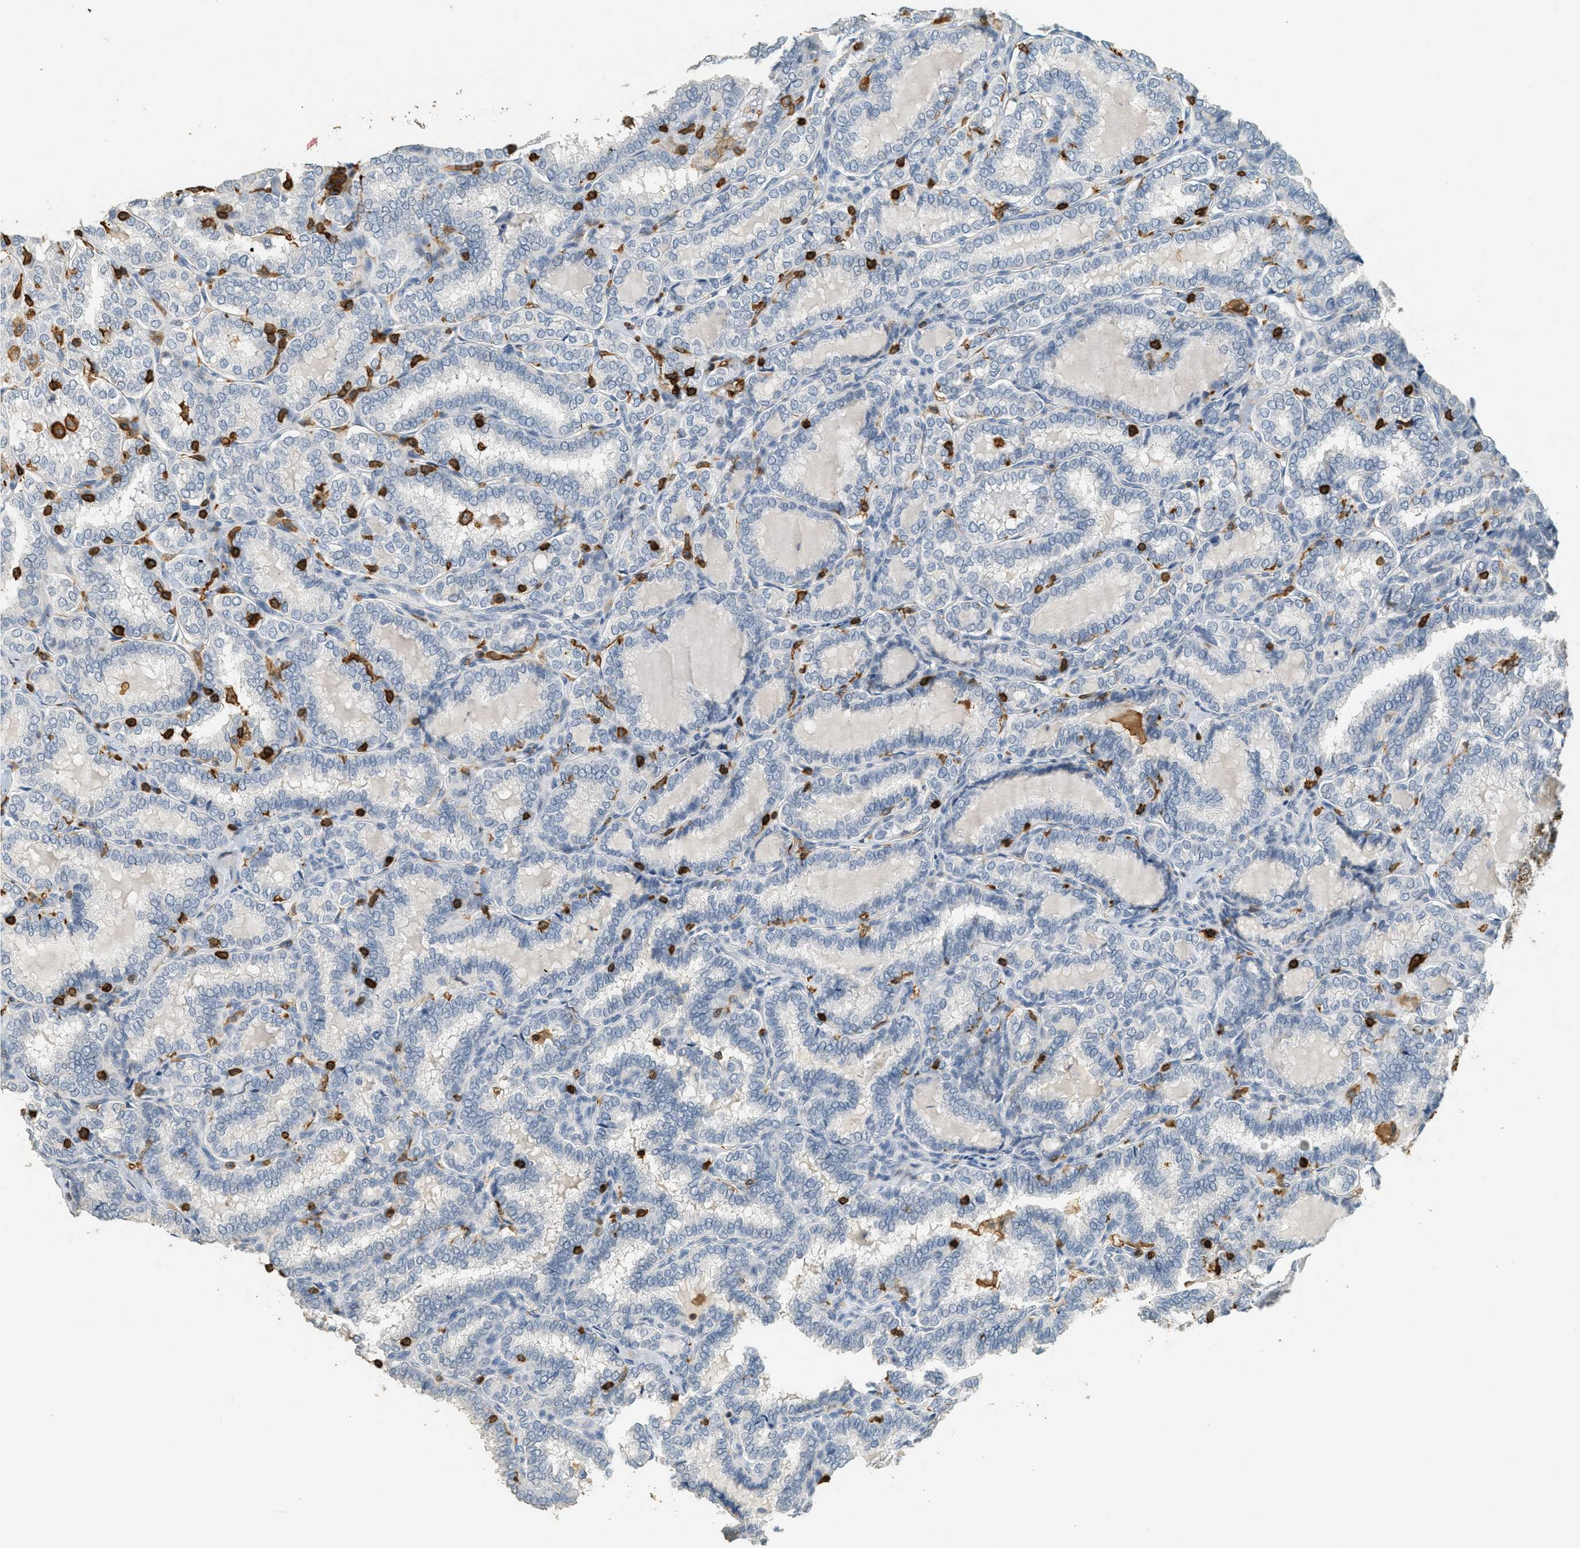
{"staining": {"intensity": "negative", "quantity": "none", "location": "none"}, "tissue": "thyroid cancer", "cell_type": "Tumor cells", "image_type": "cancer", "snomed": [{"axis": "morphology", "description": "Normal tissue, NOS"}, {"axis": "morphology", "description": "Papillary adenocarcinoma, NOS"}, {"axis": "topography", "description": "Thyroid gland"}], "caption": "Tumor cells are negative for brown protein staining in papillary adenocarcinoma (thyroid).", "gene": "LSP1", "patient": {"sex": "female", "age": 30}}